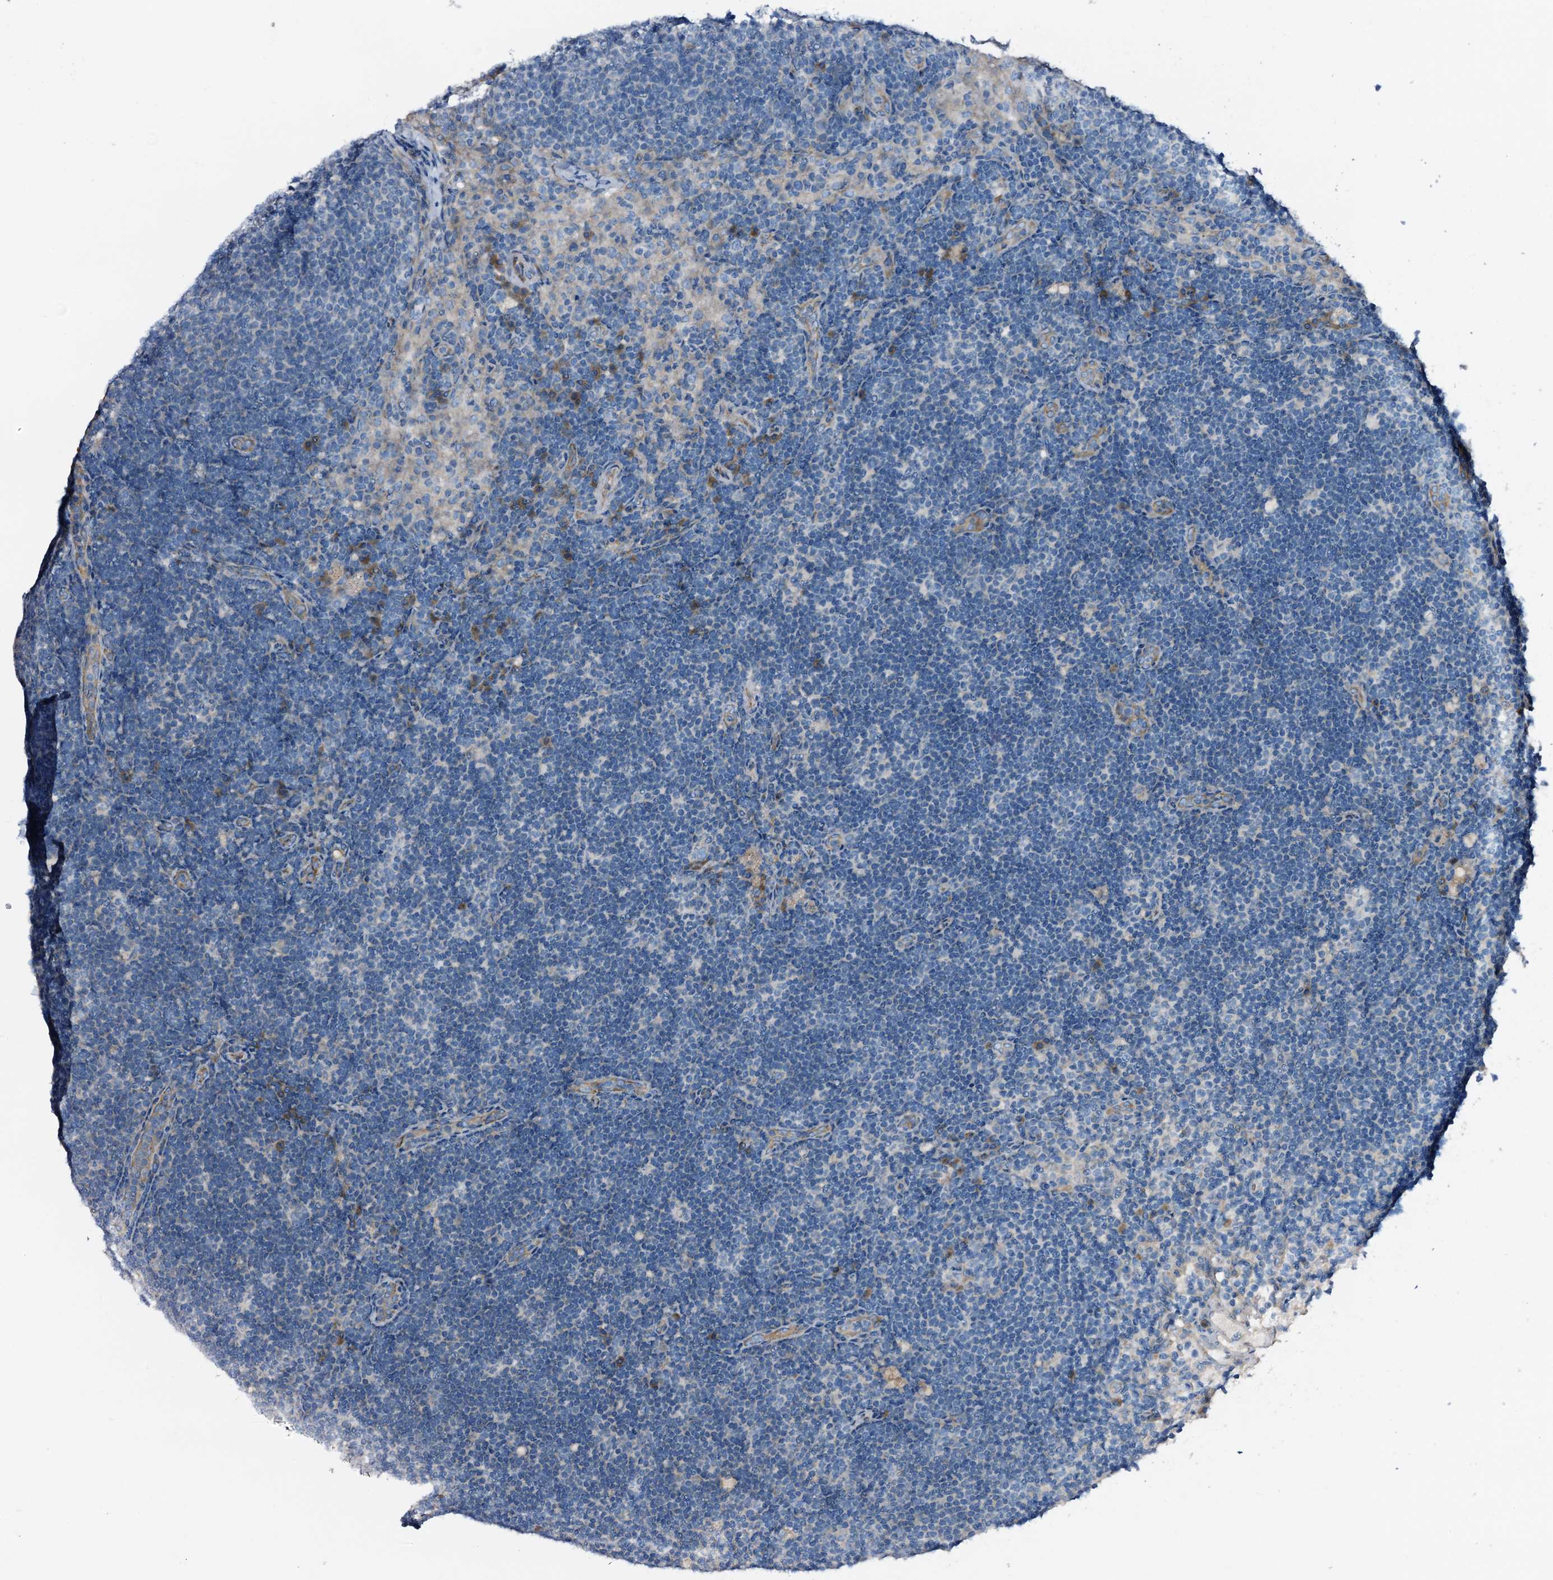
{"staining": {"intensity": "negative", "quantity": "none", "location": "none"}, "tissue": "lymph node", "cell_type": "Germinal center cells", "image_type": "normal", "snomed": [{"axis": "morphology", "description": "Normal tissue, NOS"}, {"axis": "topography", "description": "Lymph node"}], "caption": "High power microscopy image of an IHC micrograph of benign lymph node, revealing no significant expression in germinal center cells. The staining is performed using DAB brown chromogen with nuclei counter-stained in using hematoxylin.", "gene": "STARD13", "patient": {"sex": "female", "age": 70}}